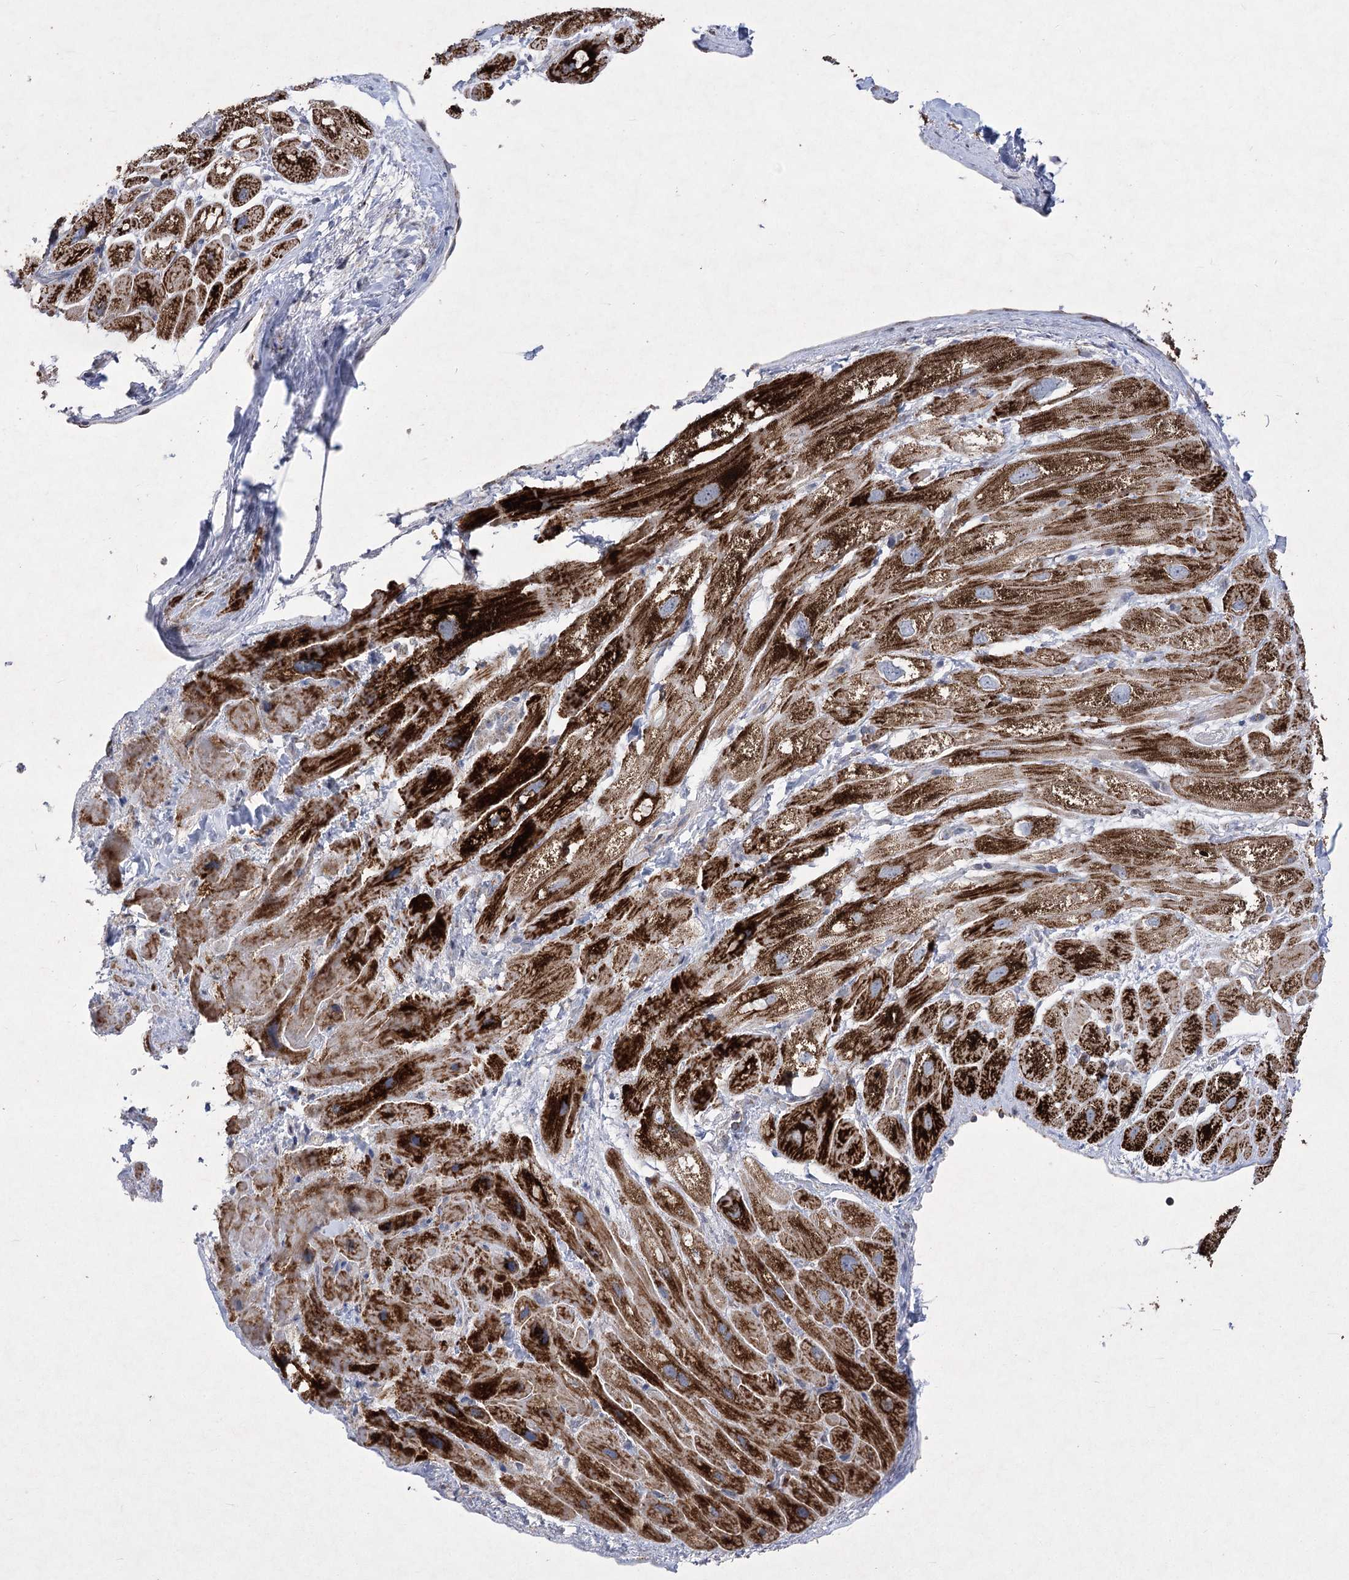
{"staining": {"intensity": "strong", "quantity": ">75%", "location": "cytoplasmic/membranous"}, "tissue": "heart muscle", "cell_type": "Cardiomyocytes", "image_type": "normal", "snomed": [{"axis": "morphology", "description": "Normal tissue, NOS"}, {"axis": "topography", "description": "Heart"}], "caption": "Immunohistochemical staining of unremarkable human heart muscle exhibits high levels of strong cytoplasmic/membranous expression in approximately >75% of cardiomyocytes.", "gene": "PDHB", "patient": {"sex": "male", "age": 49}}